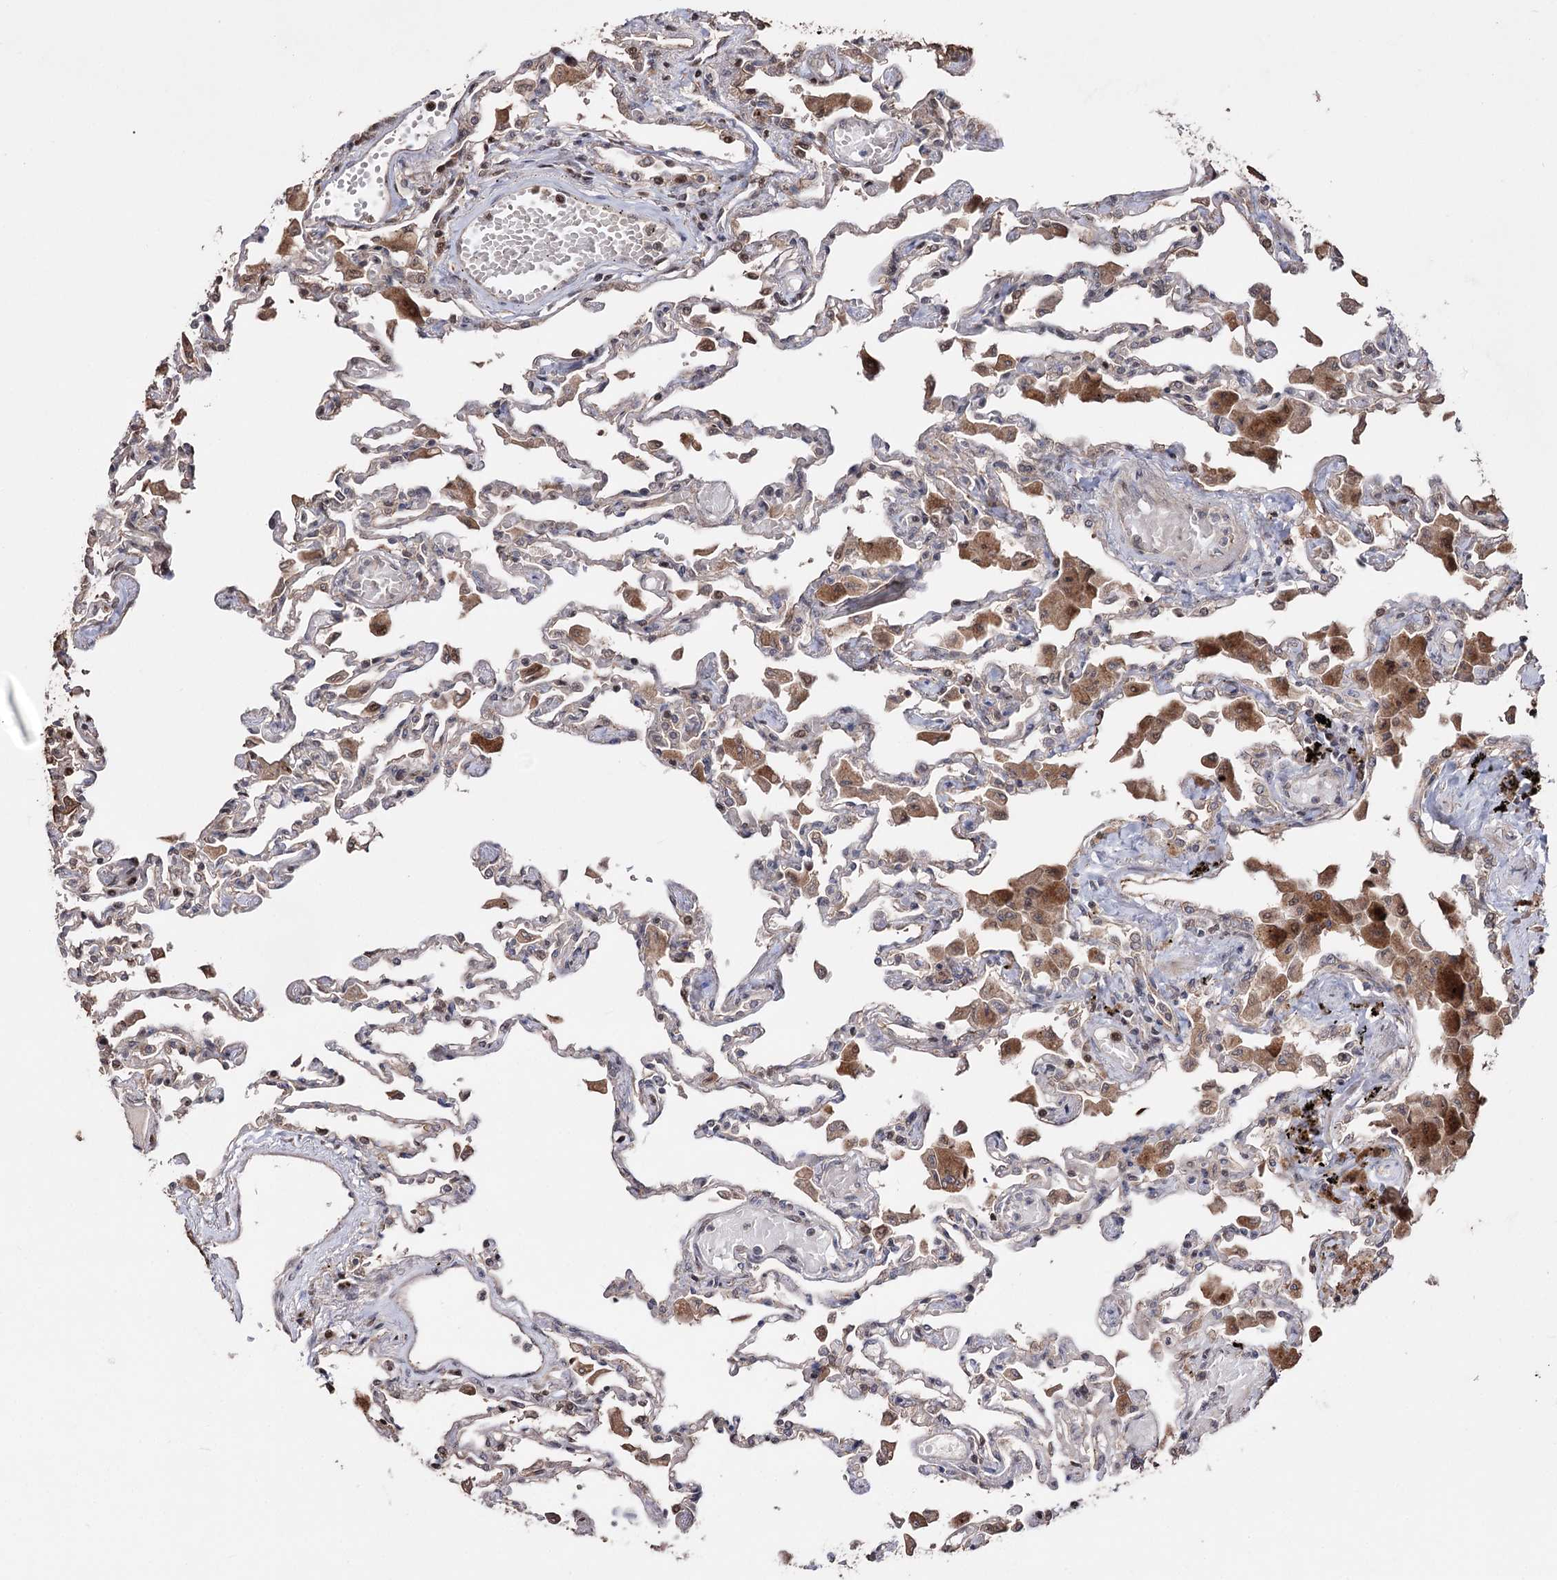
{"staining": {"intensity": "moderate", "quantity": "<25%", "location": "cytoplasmic/membranous,nuclear"}, "tissue": "lung", "cell_type": "Alveolar cells", "image_type": "normal", "snomed": [{"axis": "morphology", "description": "Normal tissue, NOS"}, {"axis": "topography", "description": "Bronchus"}, {"axis": "topography", "description": "Lung"}], "caption": "DAB immunohistochemical staining of benign lung demonstrates moderate cytoplasmic/membranous,nuclear protein positivity in approximately <25% of alveolar cells. The staining is performed using DAB (3,3'-diaminobenzidine) brown chromogen to label protein expression. The nuclei are counter-stained blue using hematoxylin.", "gene": "CPNE8", "patient": {"sex": "female", "age": 49}}